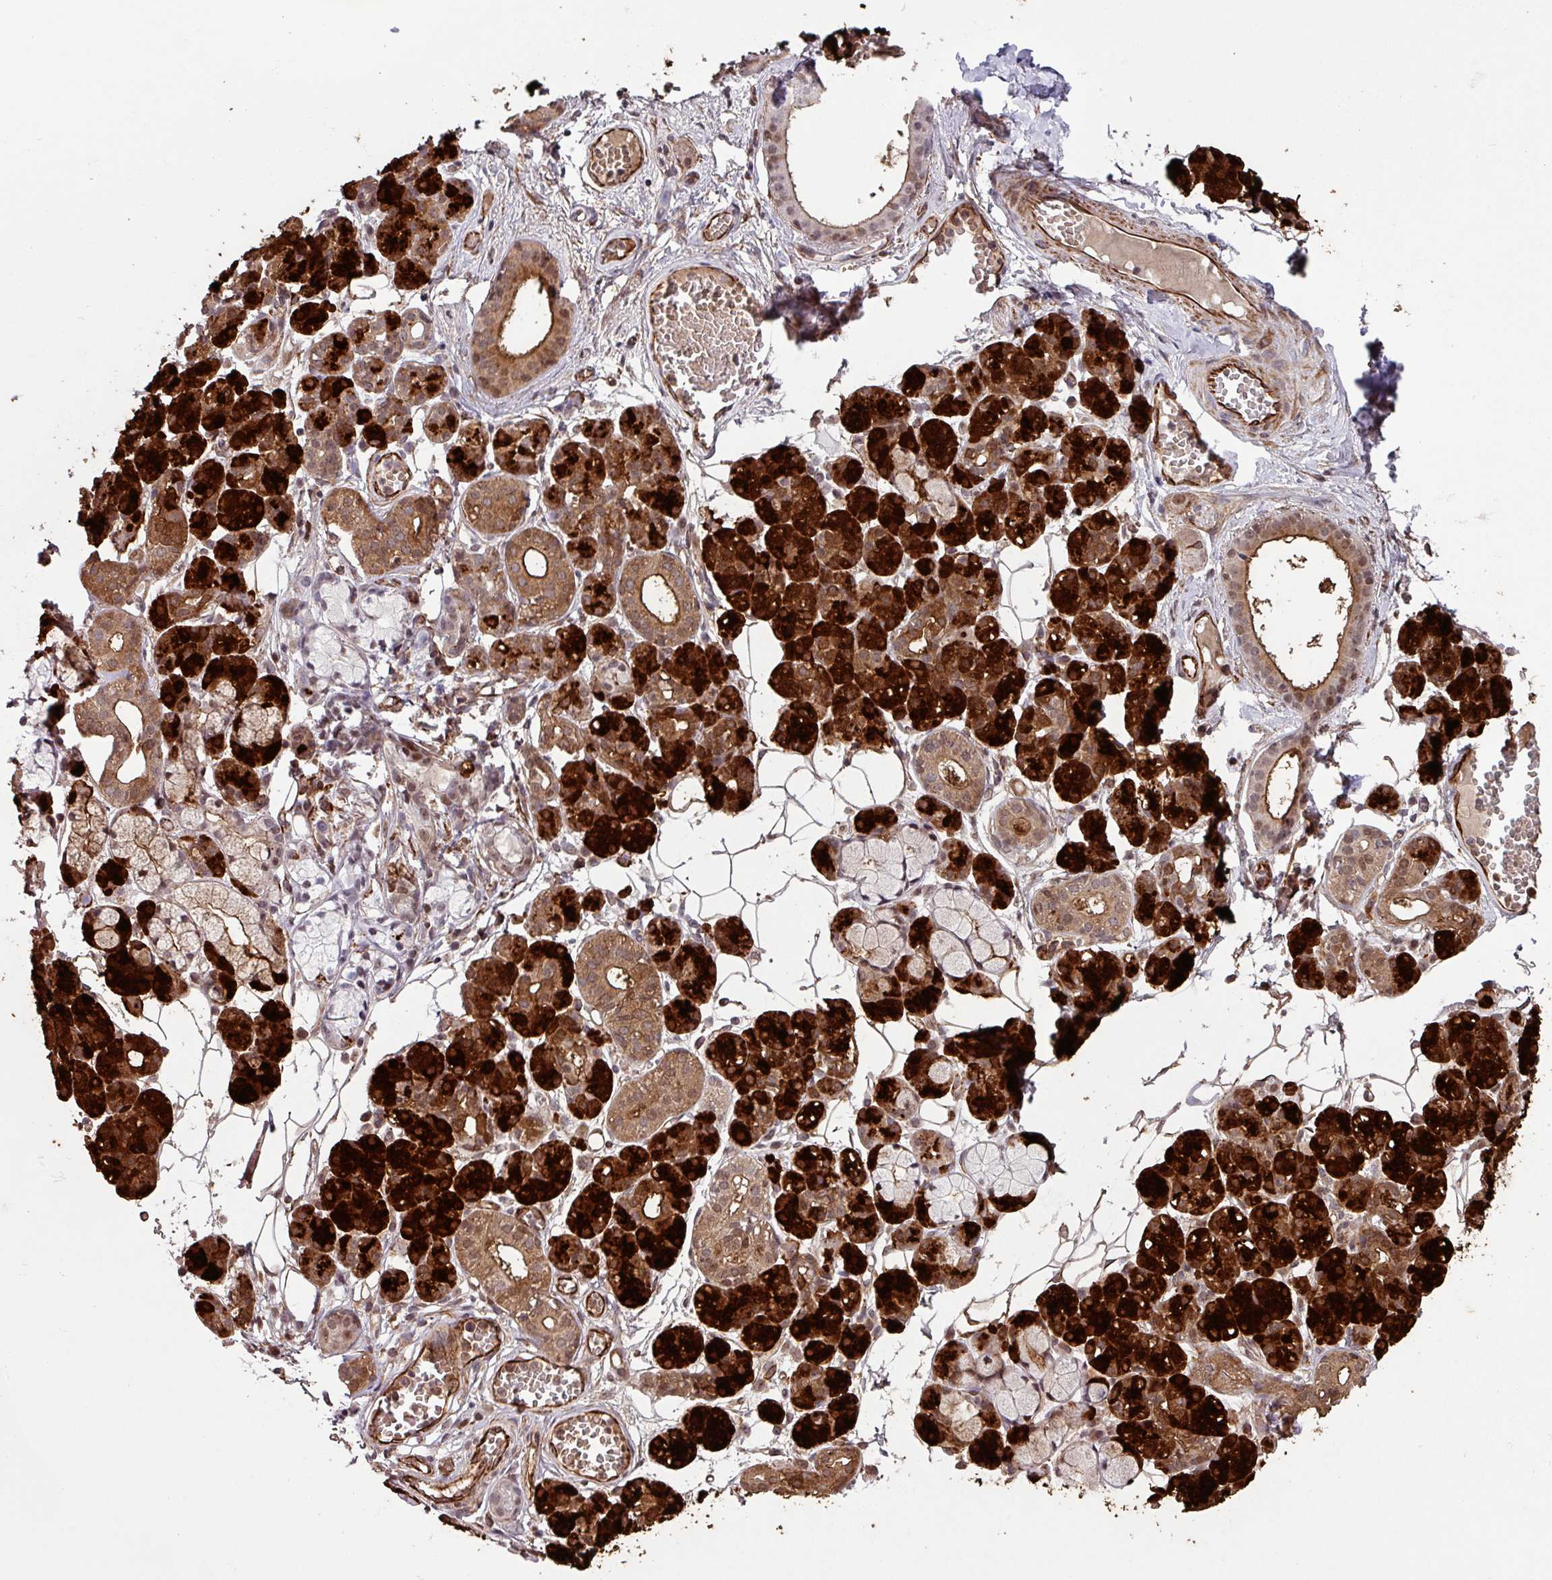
{"staining": {"intensity": "strong", "quantity": ">75%", "location": "cytoplasmic/membranous,nuclear"}, "tissue": "salivary gland", "cell_type": "Glandular cells", "image_type": "normal", "snomed": [{"axis": "morphology", "description": "Normal tissue, NOS"}, {"axis": "topography", "description": "Salivary gland"}], "caption": "A high amount of strong cytoplasmic/membranous,nuclear positivity is seen in about >75% of glandular cells in benign salivary gland.", "gene": "CHD3", "patient": {"sex": "male", "age": 63}}